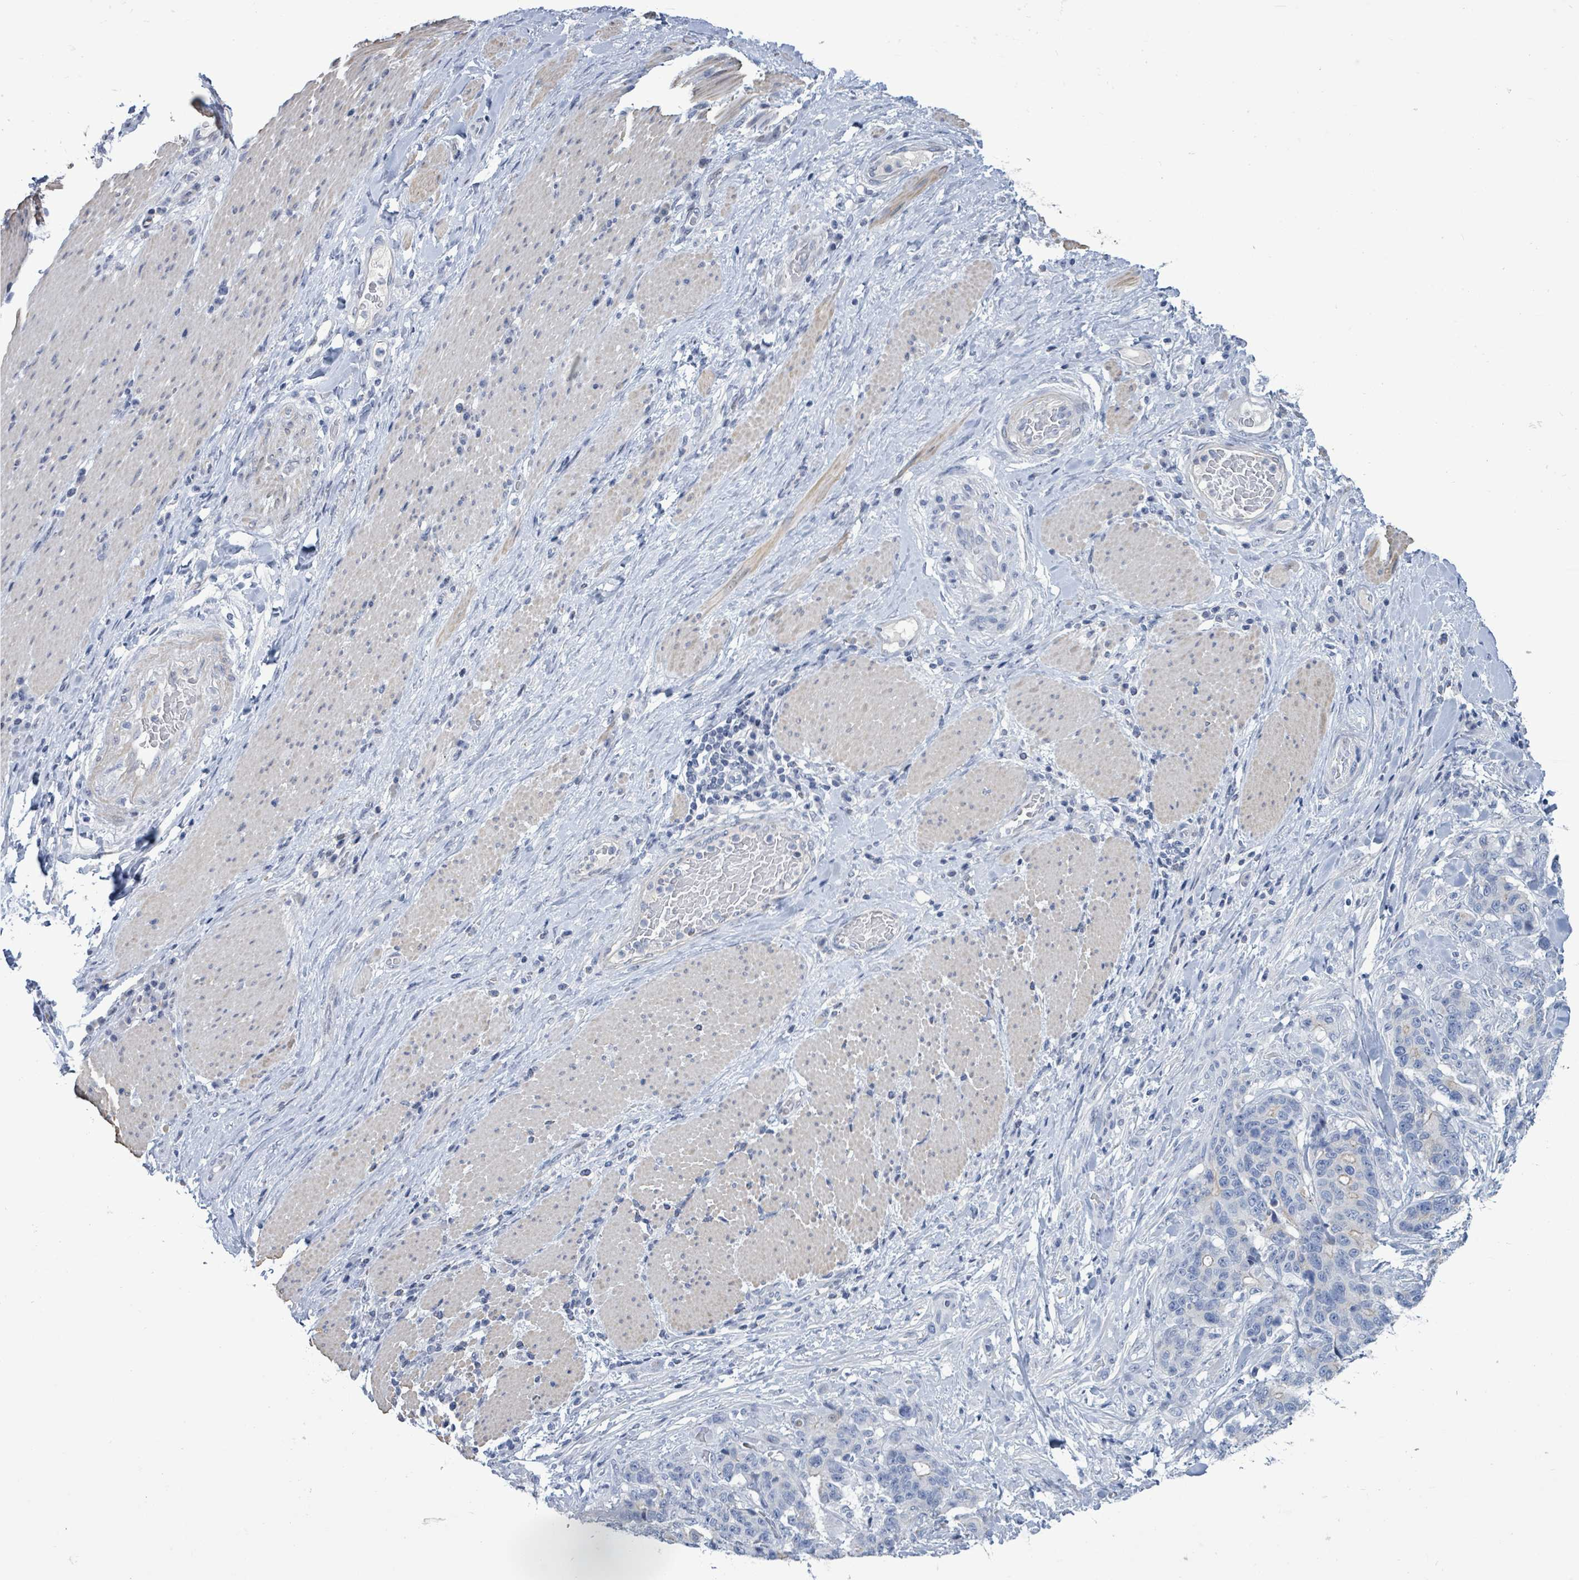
{"staining": {"intensity": "negative", "quantity": "none", "location": "none"}, "tissue": "stomach cancer", "cell_type": "Tumor cells", "image_type": "cancer", "snomed": [{"axis": "morphology", "description": "Normal tissue, NOS"}, {"axis": "morphology", "description": "Adenocarcinoma, NOS"}, {"axis": "topography", "description": "Stomach"}], "caption": "Stomach cancer was stained to show a protein in brown. There is no significant positivity in tumor cells.", "gene": "NTN3", "patient": {"sex": "female", "age": 64}}